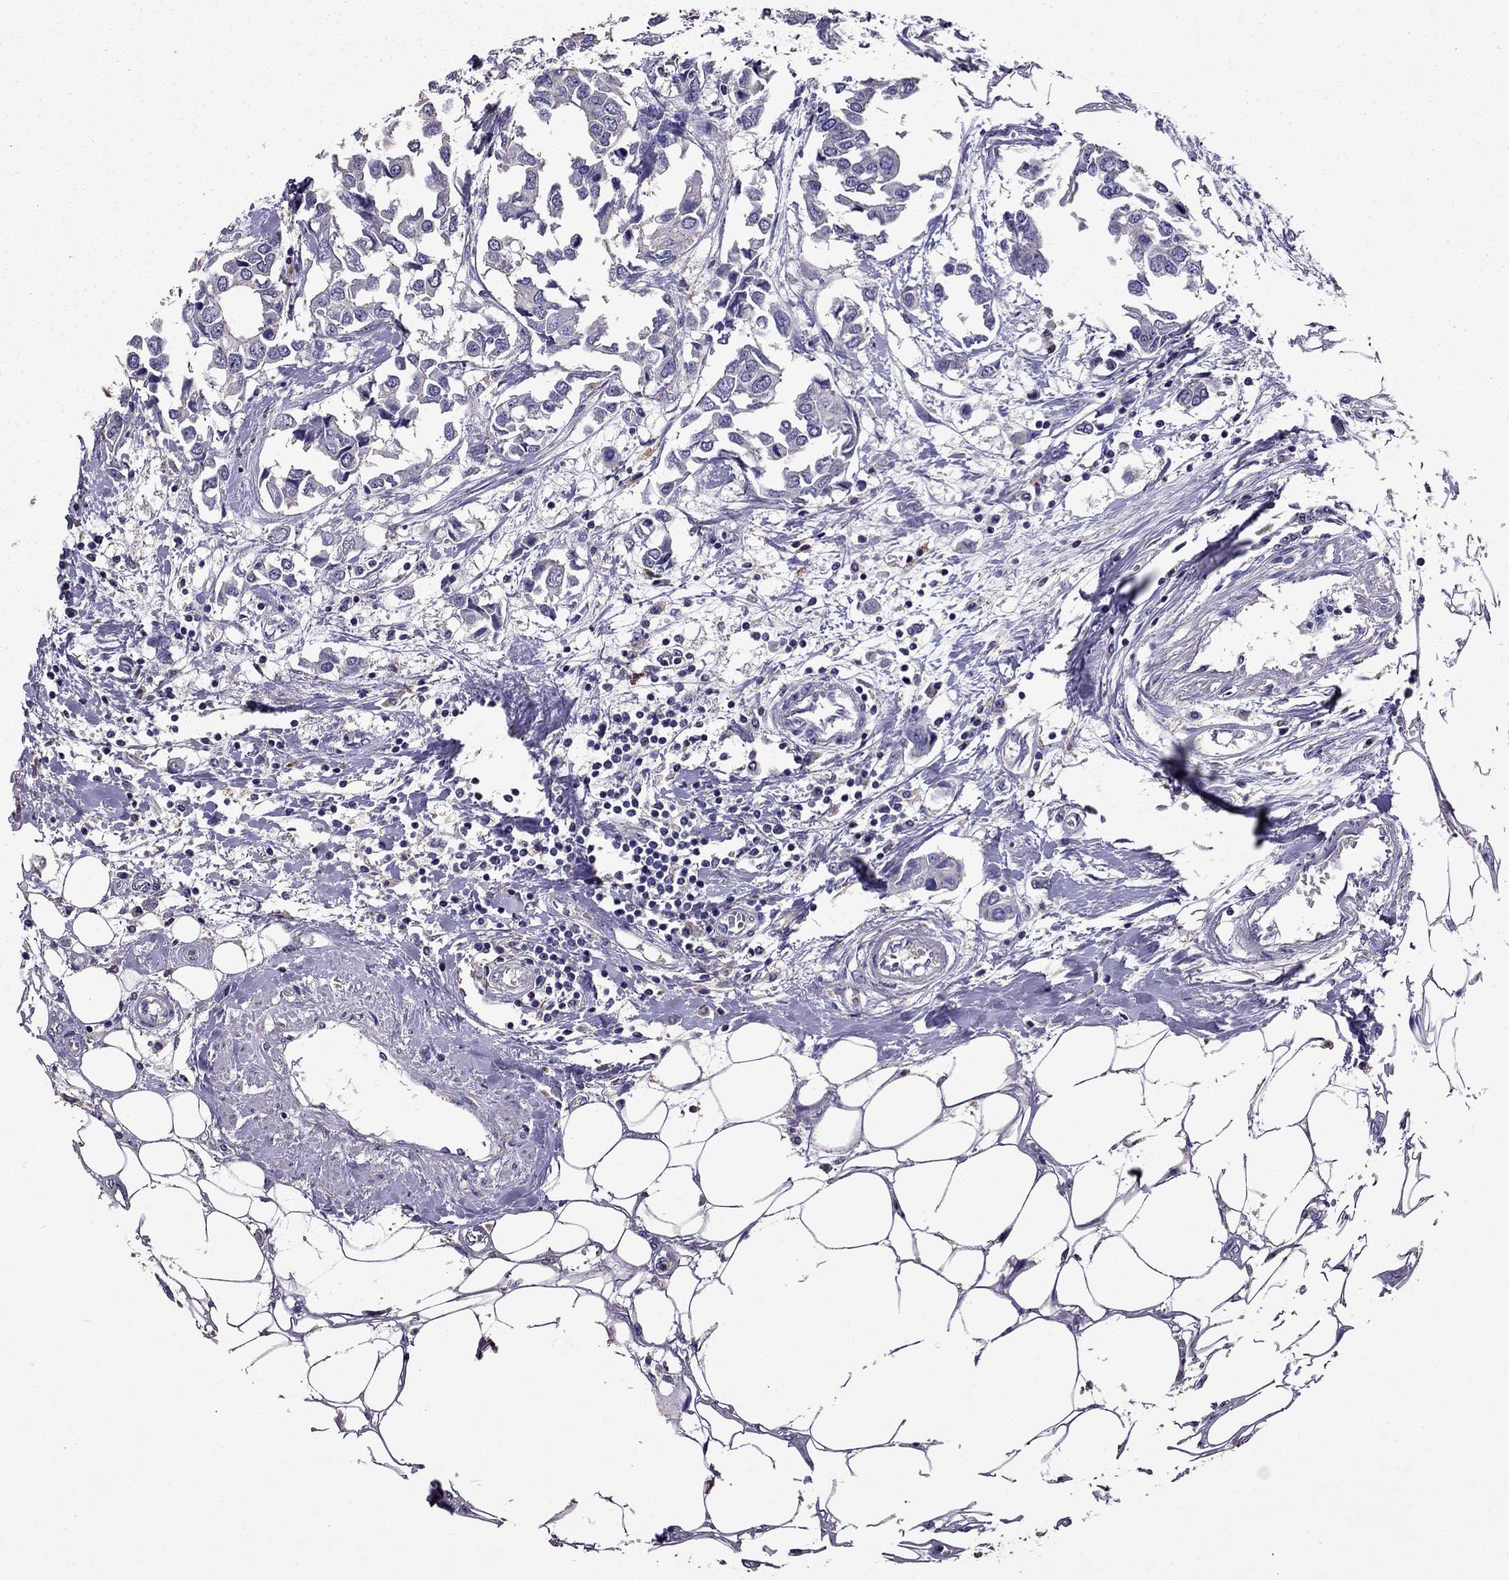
{"staining": {"intensity": "negative", "quantity": "none", "location": "none"}, "tissue": "breast cancer", "cell_type": "Tumor cells", "image_type": "cancer", "snomed": [{"axis": "morphology", "description": "Duct carcinoma"}, {"axis": "topography", "description": "Breast"}], "caption": "IHC photomicrograph of neoplastic tissue: breast infiltrating ductal carcinoma stained with DAB (3,3'-diaminobenzidine) displays no significant protein expression in tumor cells.", "gene": "NKX3-1", "patient": {"sex": "female", "age": 83}}